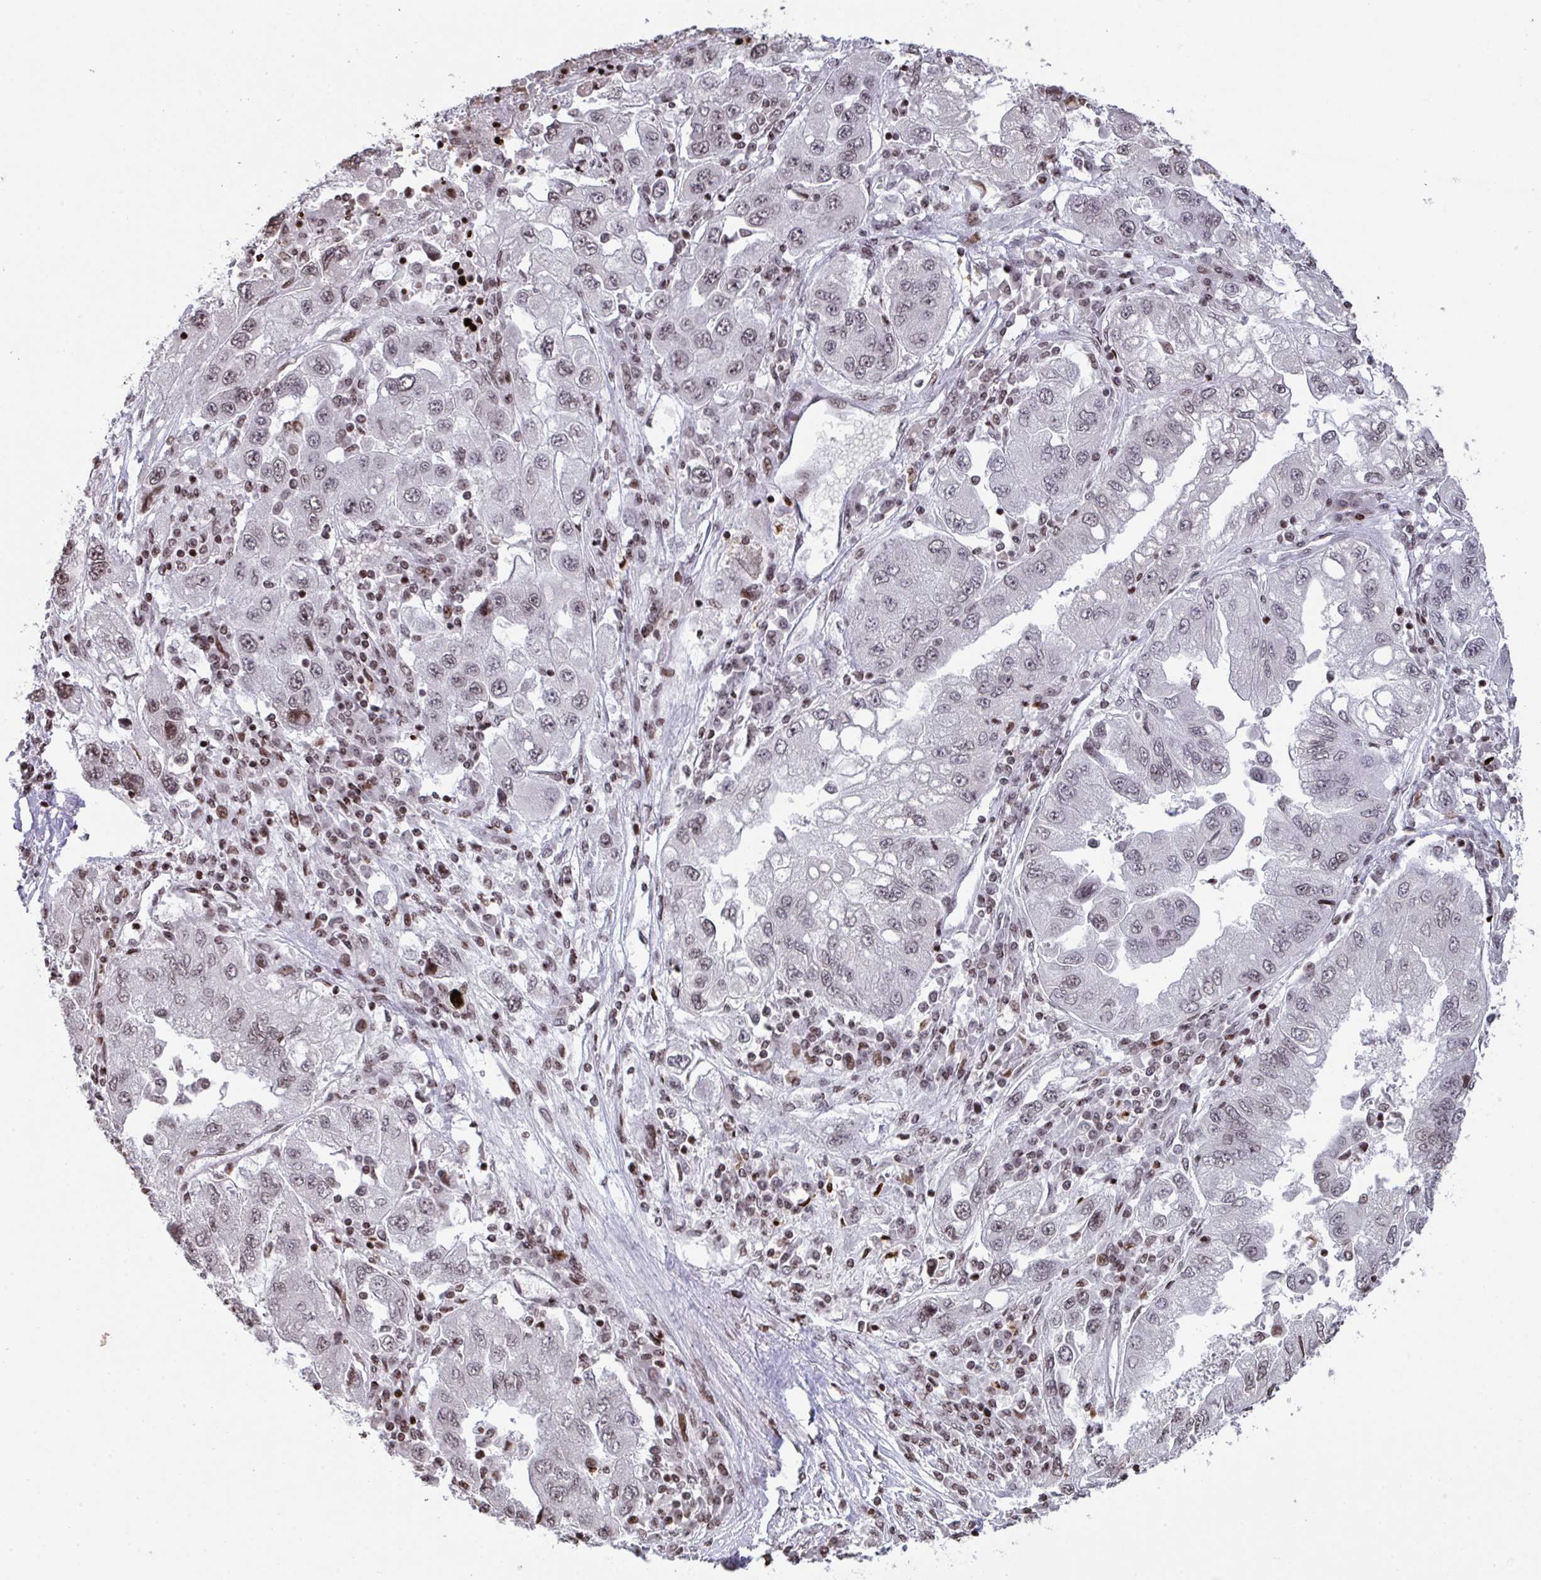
{"staining": {"intensity": "moderate", "quantity": "25%-75%", "location": "nuclear"}, "tissue": "lung cancer", "cell_type": "Tumor cells", "image_type": "cancer", "snomed": [{"axis": "morphology", "description": "Adenocarcinoma, NOS"}, {"axis": "morphology", "description": "Adenocarcinoma primary or metastatic"}, {"axis": "topography", "description": "Lung"}], "caption": "High-power microscopy captured an immunohistochemistry image of lung cancer (adenocarcinoma), revealing moderate nuclear positivity in approximately 25%-75% of tumor cells. (Stains: DAB in brown, nuclei in blue, Microscopy: brightfield microscopy at high magnification).", "gene": "NIP7", "patient": {"sex": "male", "age": 74}}